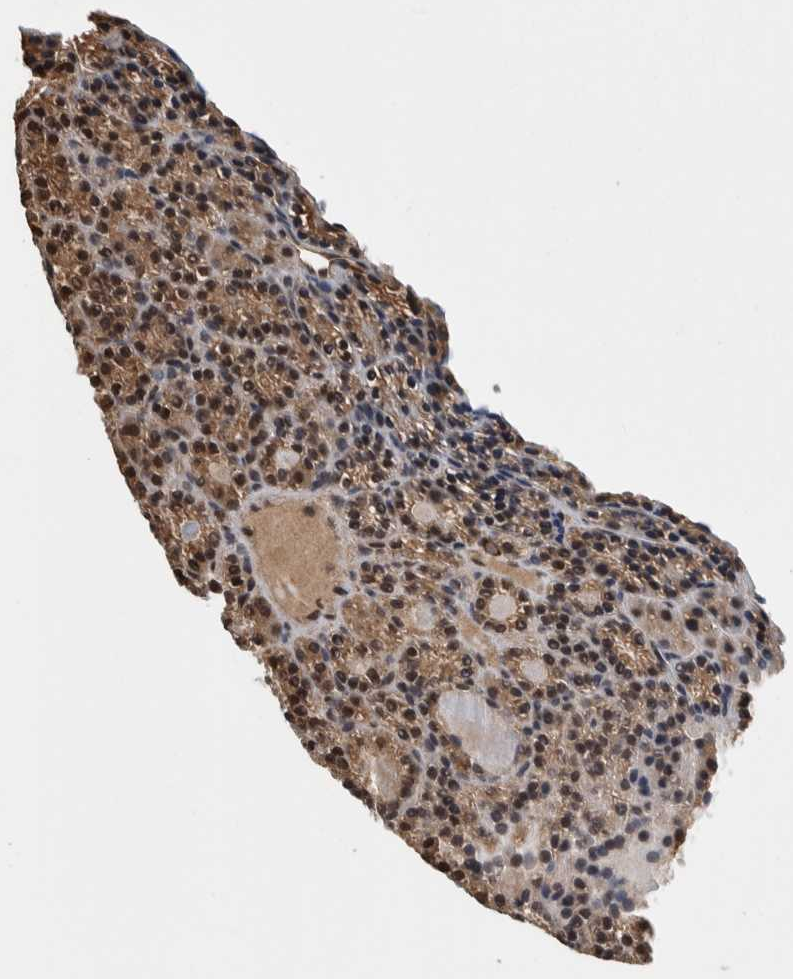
{"staining": {"intensity": "moderate", "quantity": ">75%", "location": "cytoplasmic/membranous,nuclear"}, "tissue": "parathyroid gland", "cell_type": "Glandular cells", "image_type": "normal", "snomed": [{"axis": "morphology", "description": "Normal tissue, NOS"}, {"axis": "morphology", "description": "Adenoma, NOS"}, {"axis": "topography", "description": "Parathyroid gland"}], "caption": "Immunohistochemistry (IHC) (DAB (3,3'-diaminobenzidine)) staining of benign parathyroid gland reveals moderate cytoplasmic/membranous,nuclear protein expression in about >75% of glandular cells.", "gene": "ZNF592", "patient": {"sex": "female", "age": 64}}